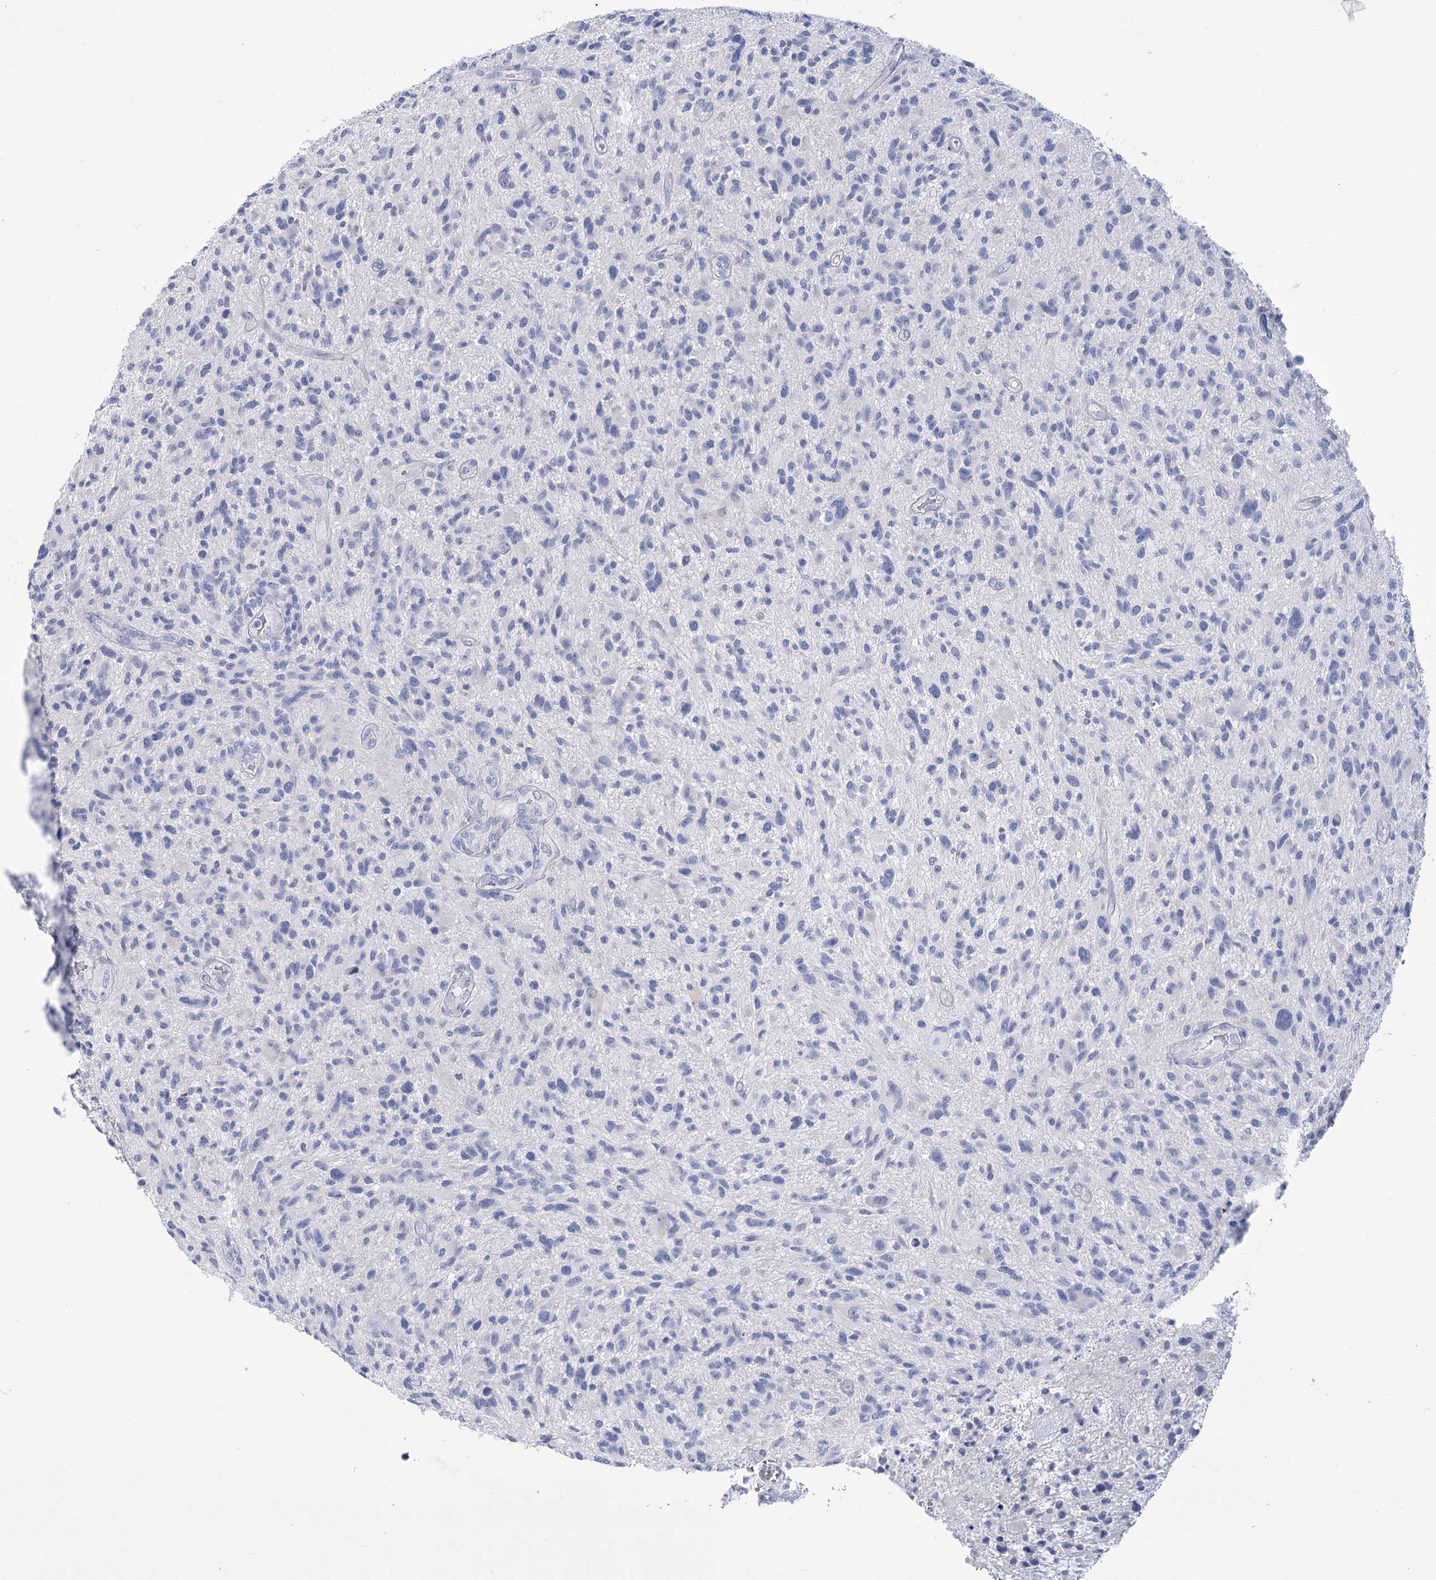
{"staining": {"intensity": "negative", "quantity": "none", "location": "none"}, "tissue": "glioma", "cell_type": "Tumor cells", "image_type": "cancer", "snomed": [{"axis": "morphology", "description": "Glioma, malignant, High grade"}, {"axis": "topography", "description": "Brain"}], "caption": "Malignant high-grade glioma stained for a protein using immunohistochemistry (IHC) exhibits no staining tumor cells.", "gene": "PBLD", "patient": {"sex": "male", "age": 47}}